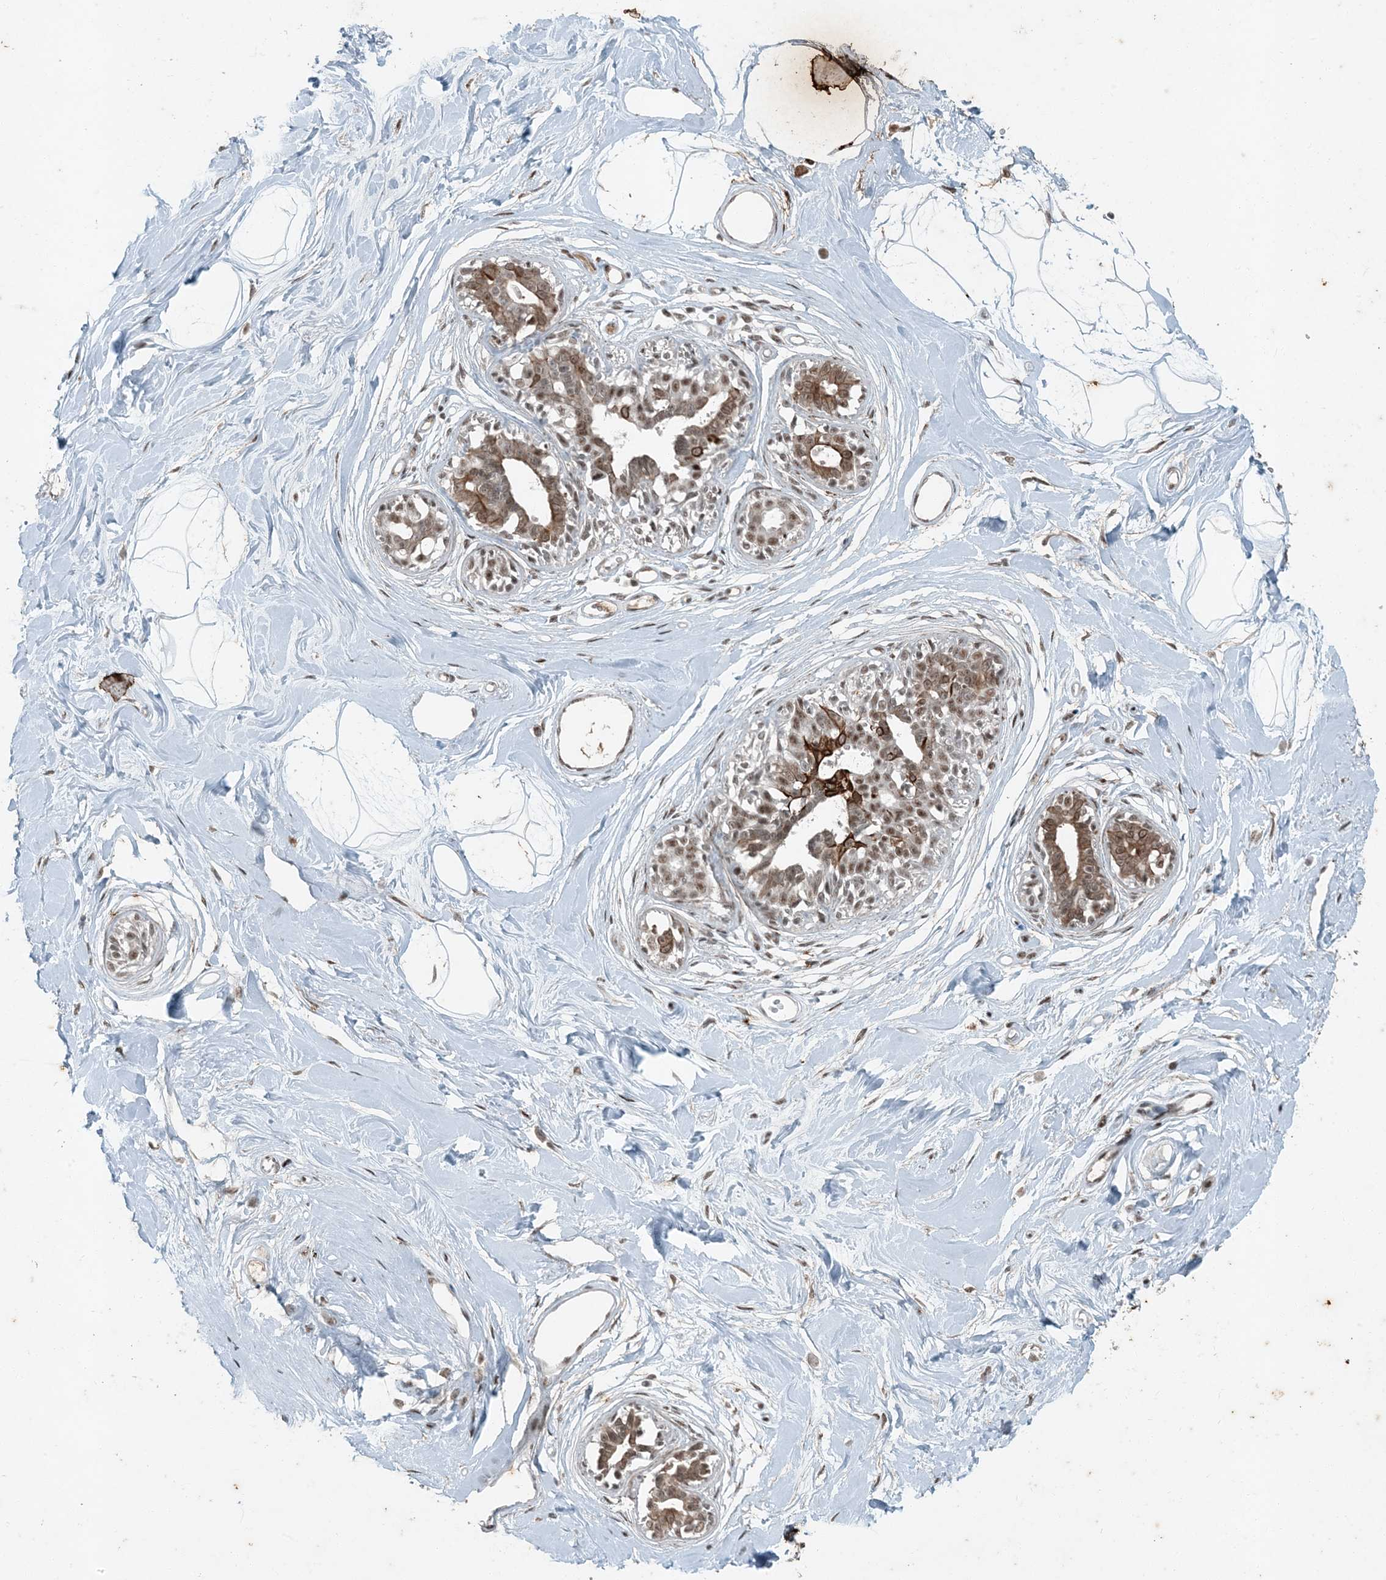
{"staining": {"intensity": "weak", "quantity": ">75%", "location": "nuclear"}, "tissue": "breast", "cell_type": "Adipocytes", "image_type": "normal", "snomed": [{"axis": "morphology", "description": "Normal tissue, NOS"}, {"axis": "topography", "description": "Breast"}], "caption": "A micrograph of human breast stained for a protein demonstrates weak nuclear brown staining in adipocytes.", "gene": "TADA2B", "patient": {"sex": "female", "age": 45}}